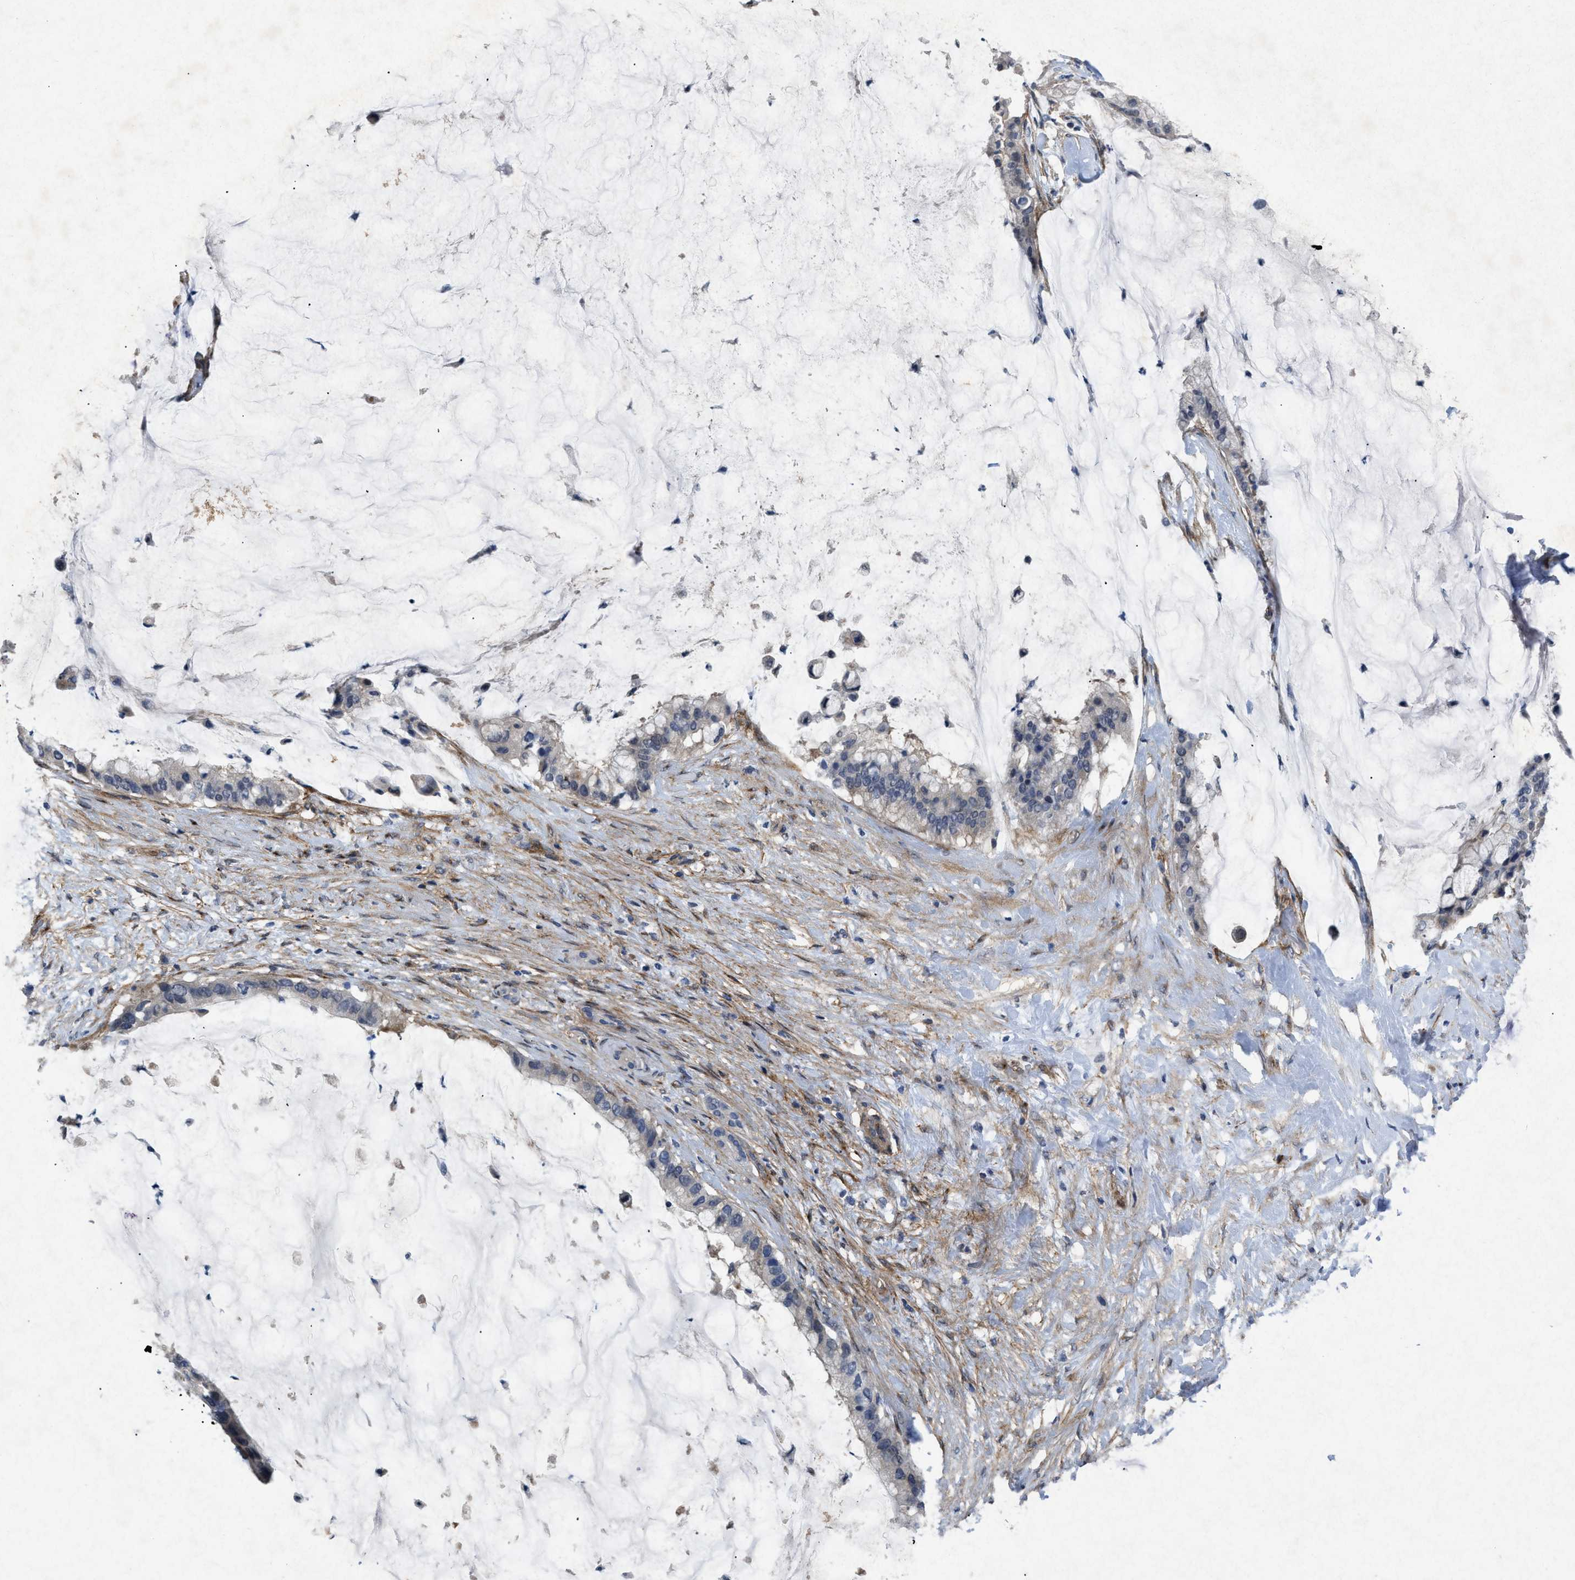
{"staining": {"intensity": "negative", "quantity": "none", "location": "none"}, "tissue": "pancreatic cancer", "cell_type": "Tumor cells", "image_type": "cancer", "snomed": [{"axis": "morphology", "description": "Adenocarcinoma, NOS"}, {"axis": "topography", "description": "Pancreas"}], "caption": "Immunohistochemical staining of pancreatic cancer displays no significant positivity in tumor cells.", "gene": "PDGFRA", "patient": {"sex": "male", "age": 41}}